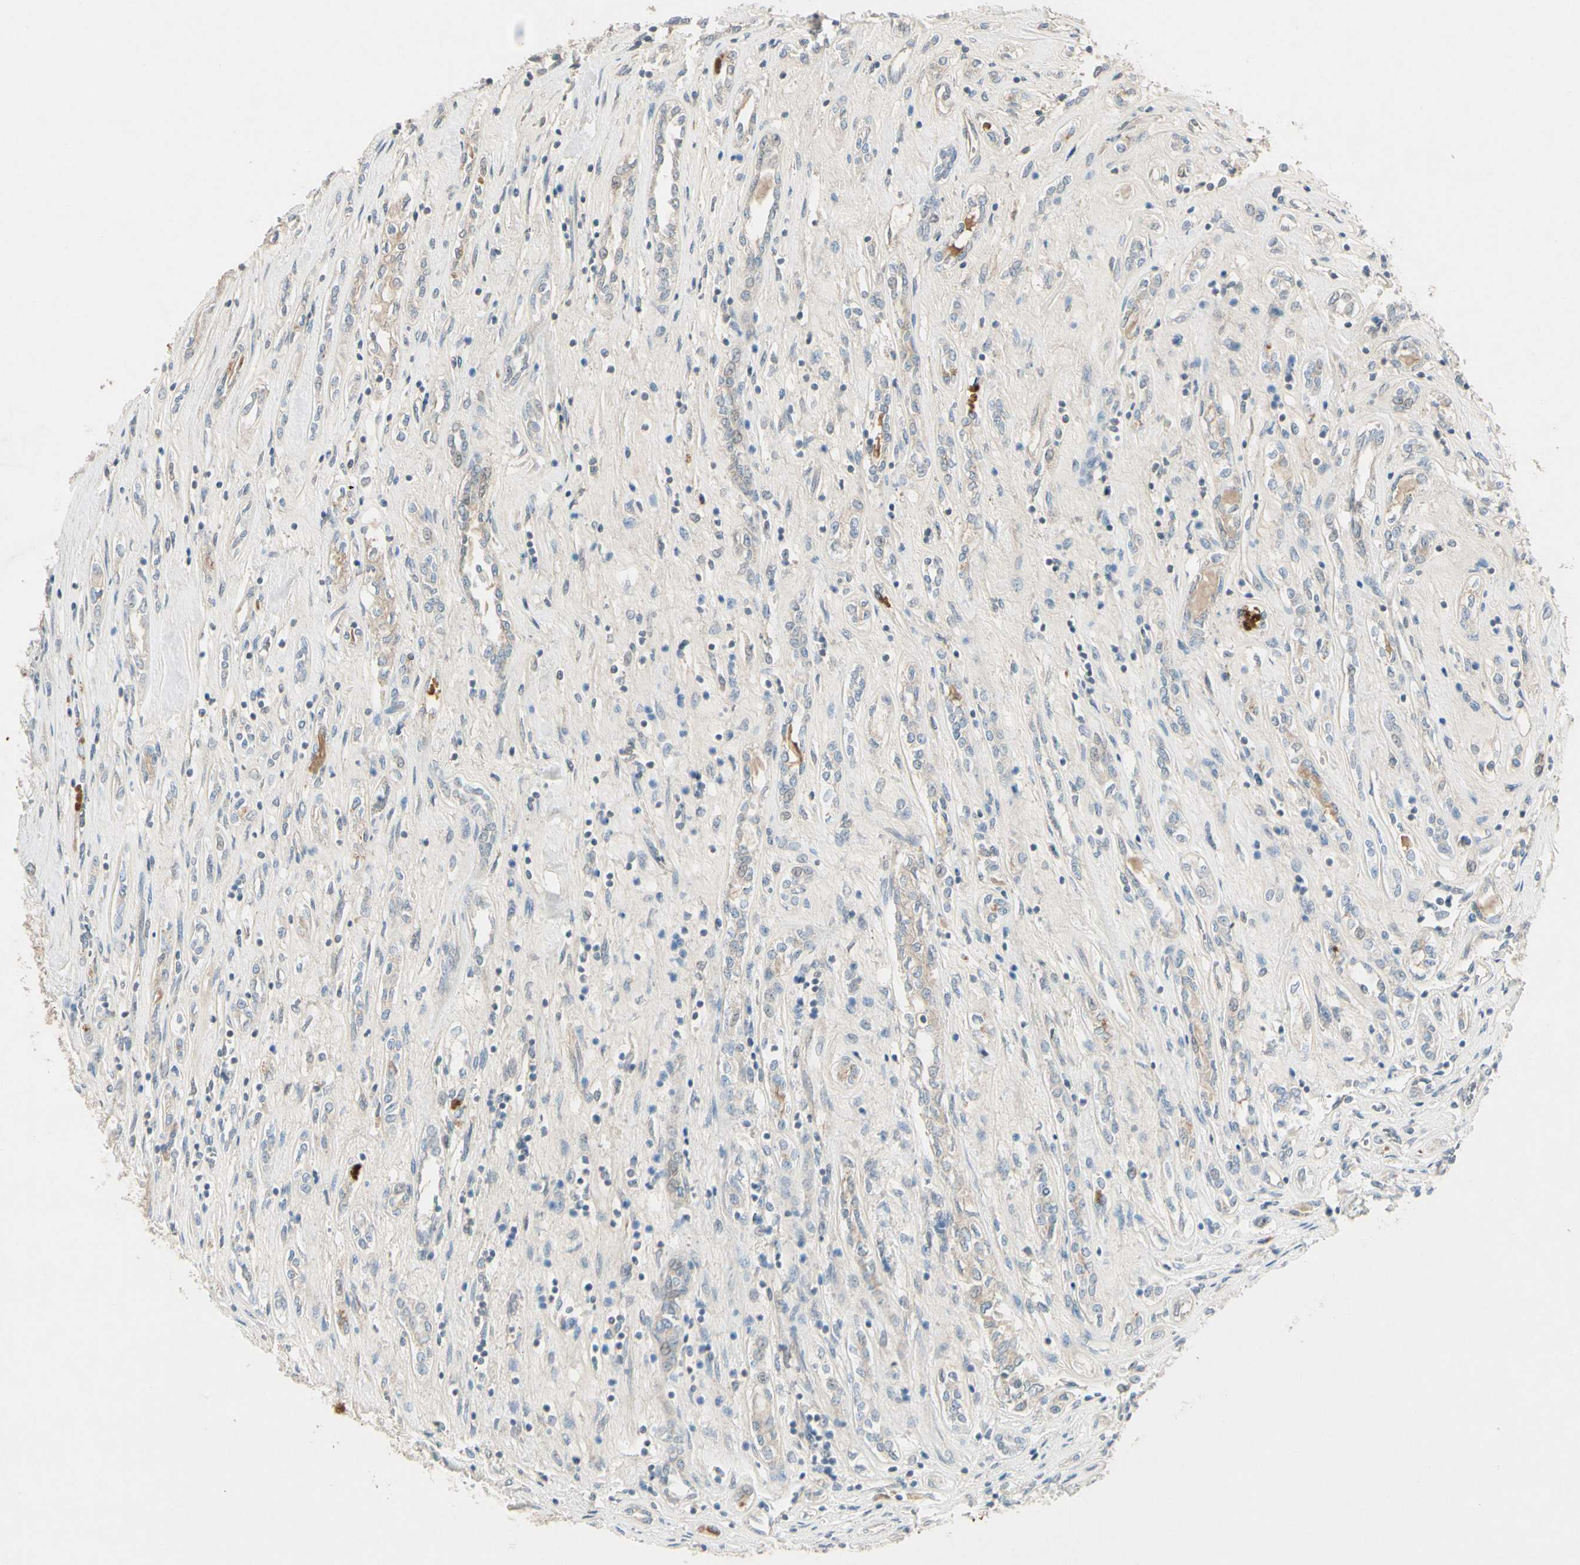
{"staining": {"intensity": "negative", "quantity": "none", "location": "none"}, "tissue": "renal cancer", "cell_type": "Tumor cells", "image_type": "cancer", "snomed": [{"axis": "morphology", "description": "Adenocarcinoma, NOS"}, {"axis": "topography", "description": "Kidney"}], "caption": "Tumor cells show no significant protein expression in adenocarcinoma (renal).", "gene": "PPP3CB", "patient": {"sex": "female", "age": 70}}